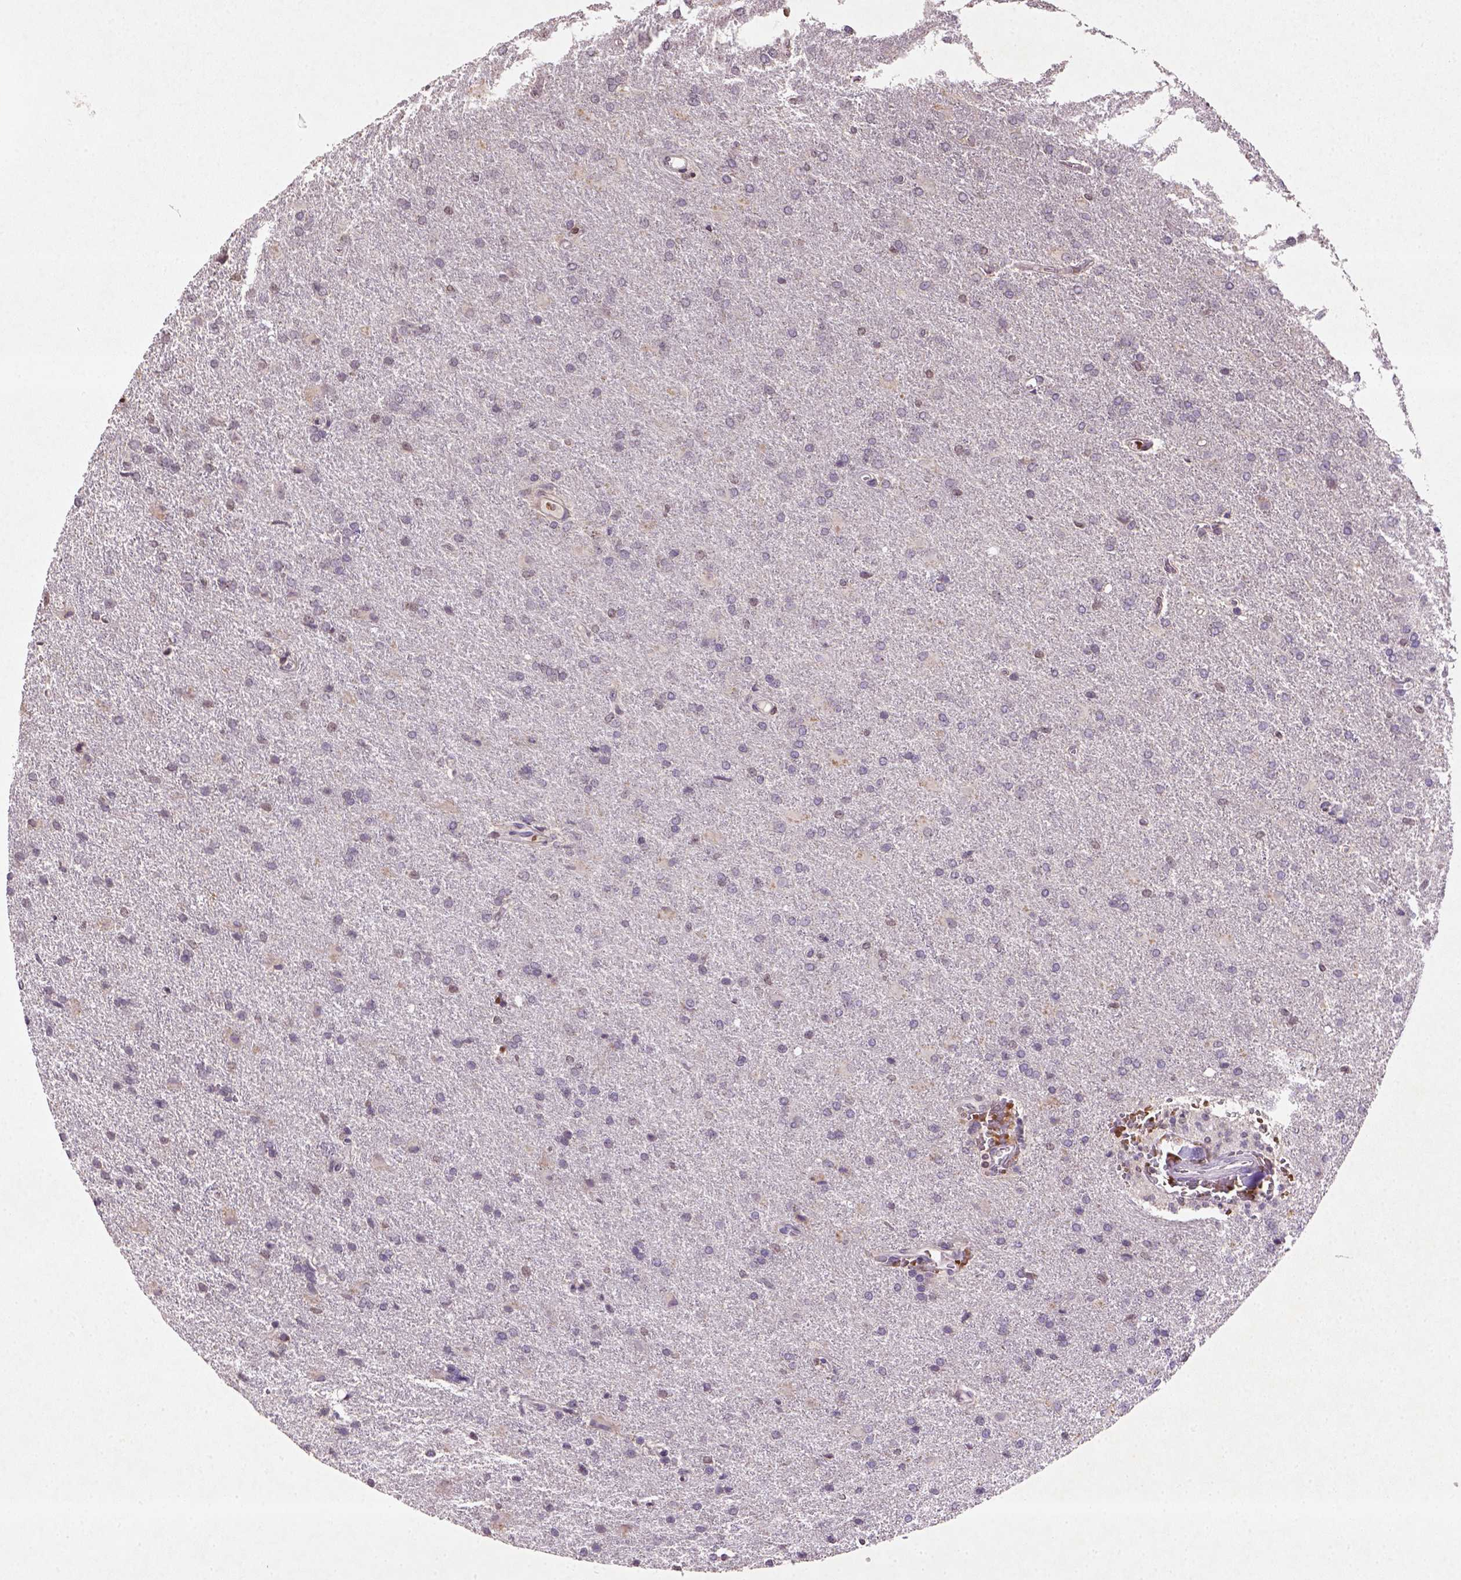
{"staining": {"intensity": "negative", "quantity": "none", "location": "none"}, "tissue": "glioma", "cell_type": "Tumor cells", "image_type": "cancer", "snomed": [{"axis": "morphology", "description": "Glioma, malignant, High grade"}, {"axis": "topography", "description": "Brain"}], "caption": "High power microscopy micrograph of an immunohistochemistry histopathology image of malignant high-grade glioma, revealing no significant expression in tumor cells. (IHC, brightfield microscopy, high magnification).", "gene": "NUDT3", "patient": {"sex": "male", "age": 68}}